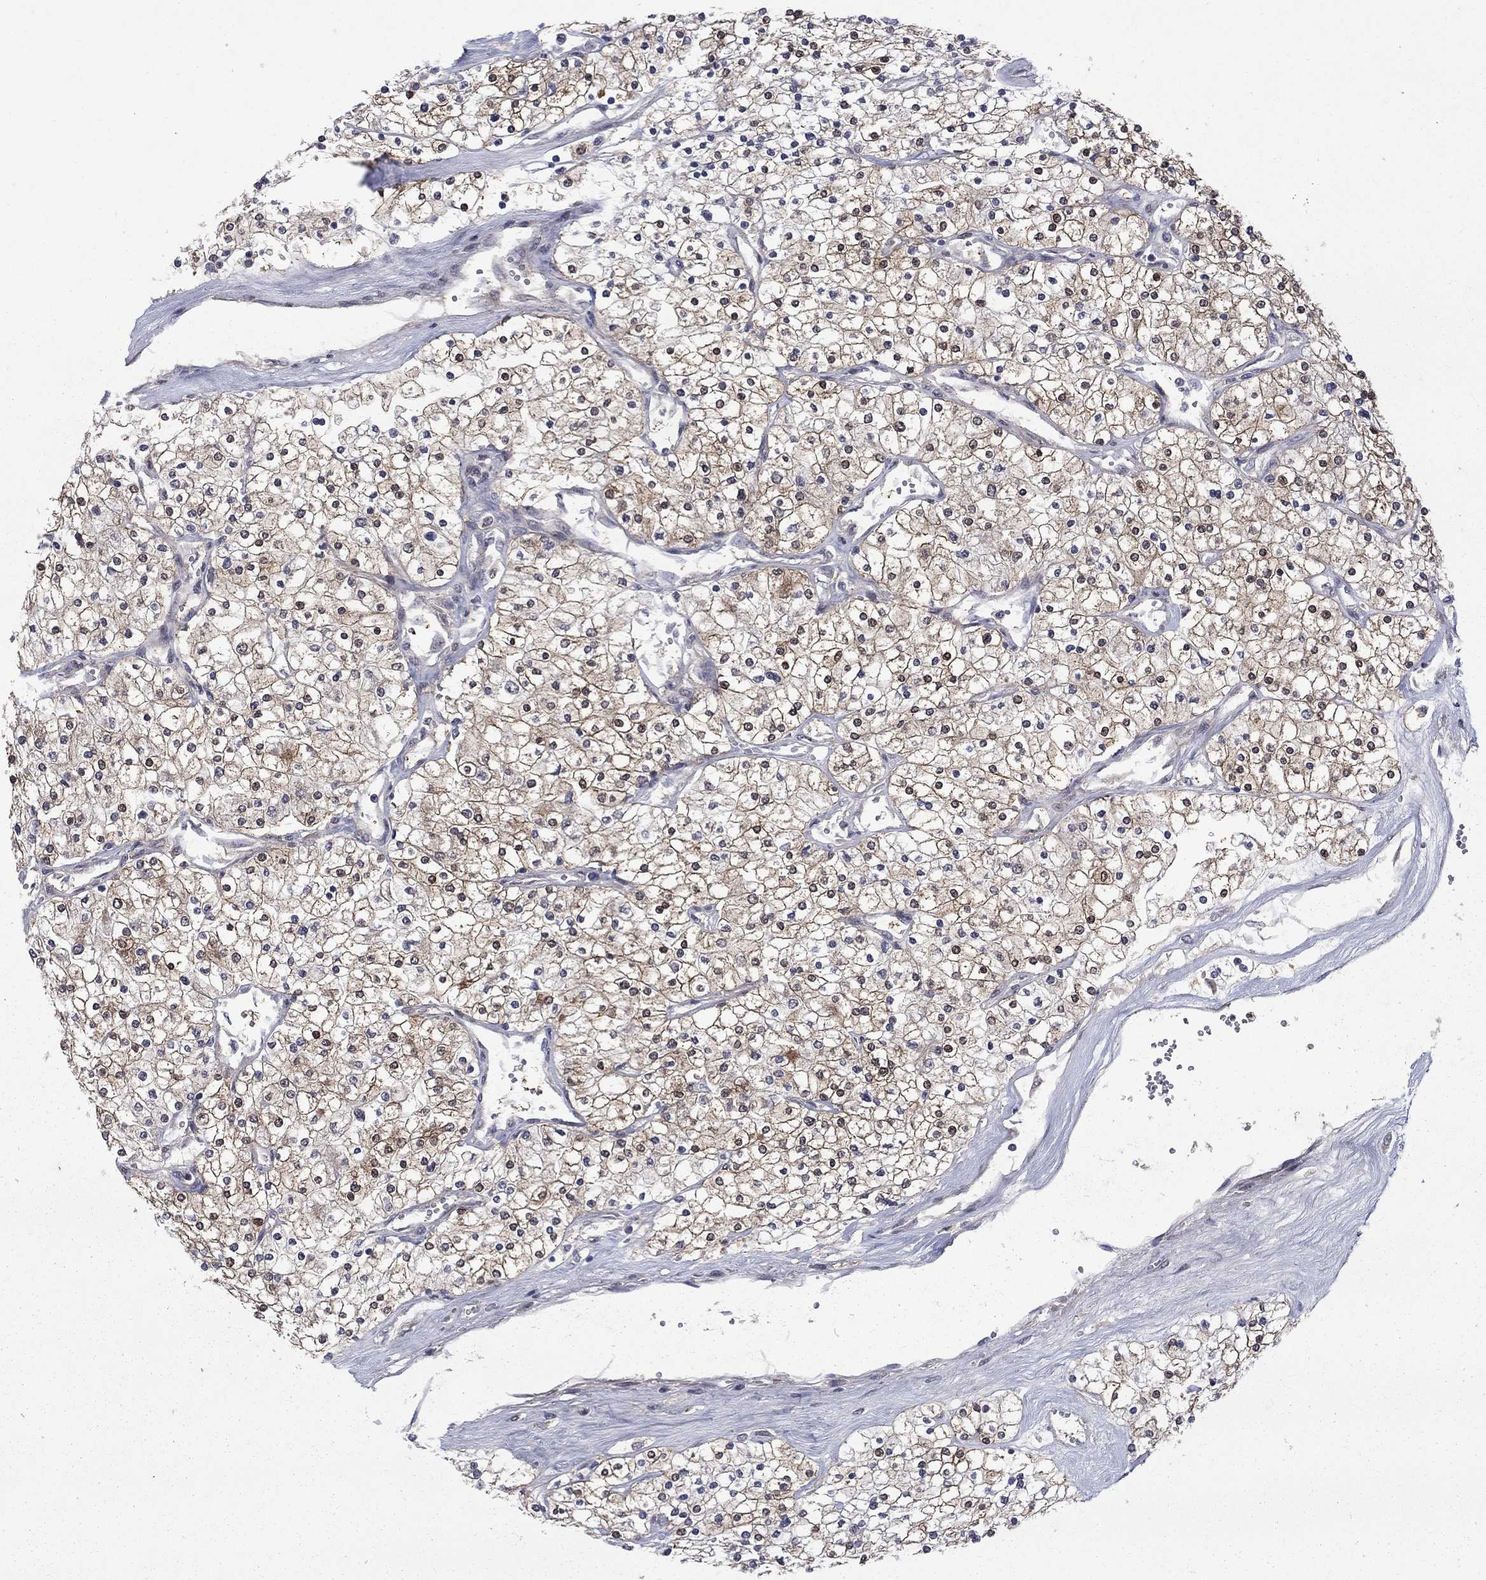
{"staining": {"intensity": "moderate", "quantity": ">75%", "location": "cytoplasmic/membranous"}, "tissue": "renal cancer", "cell_type": "Tumor cells", "image_type": "cancer", "snomed": [{"axis": "morphology", "description": "Adenocarcinoma, NOS"}, {"axis": "topography", "description": "Kidney"}], "caption": "Immunohistochemistry (IHC) of renal cancer (adenocarcinoma) exhibits medium levels of moderate cytoplasmic/membranous staining in about >75% of tumor cells.", "gene": "CBR1", "patient": {"sex": "male", "age": 80}}